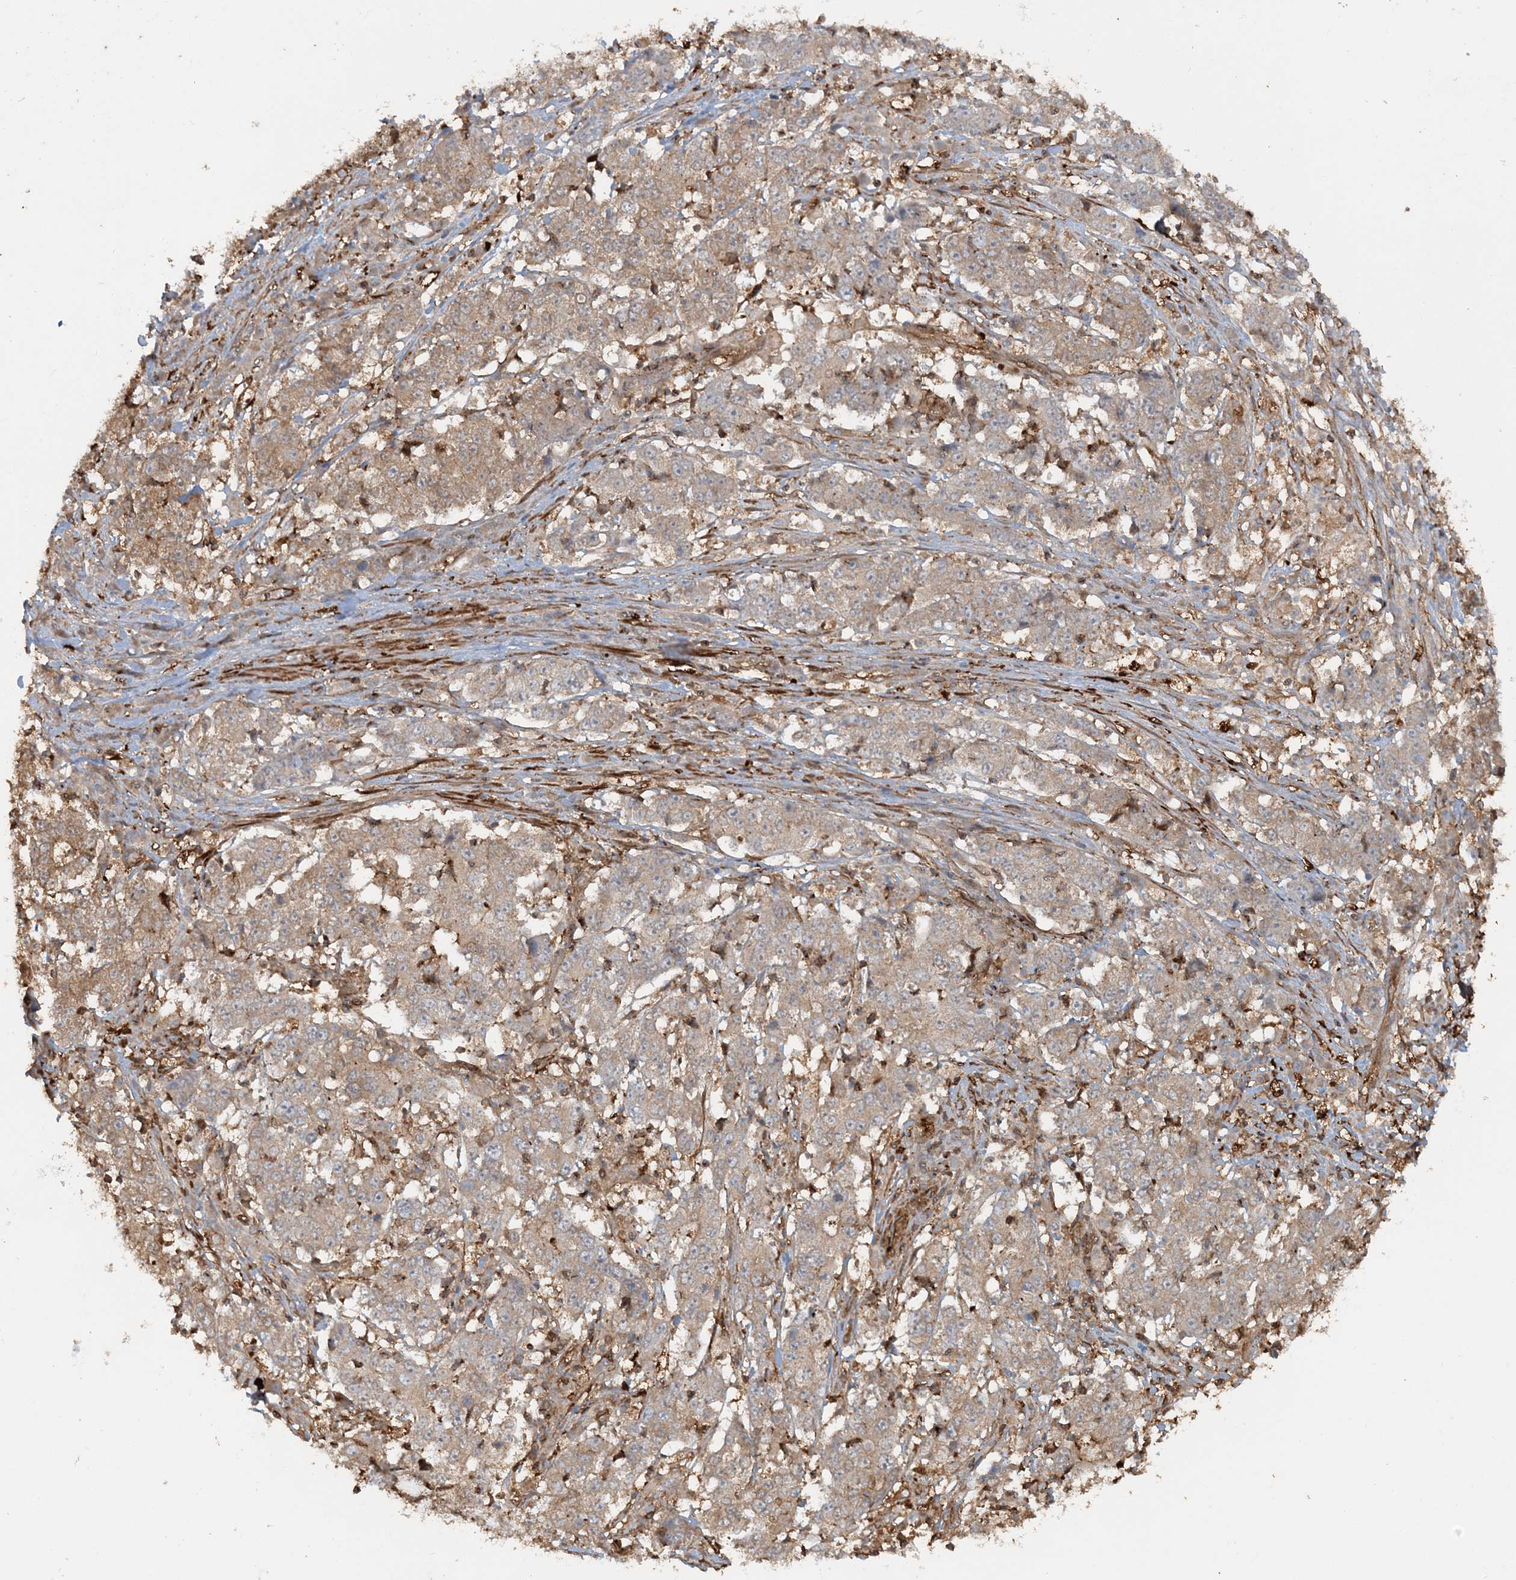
{"staining": {"intensity": "weak", "quantity": ">75%", "location": "cytoplasmic/membranous"}, "tissue": "stomach cancer", "cell_type": "Tumor cells", "image_type": "cancer", "snomed": [{"axis": "morphology", "description": "Adenocarcinoma, NOS"}, {"axis": "topography", "description": "Stomach"}], "caption": "The image demonstrates staining of stomach cancer, revealing weak cytoplasmic/membranous protein staining (brown color) within tumor cells. The protein of interest is stained brown, and the nuclei are stained in blue (DAB IHC with brightfield microscopy, high magnification).", "gene": "DSTN", "patient": {"sex": "male", "age": 59}}